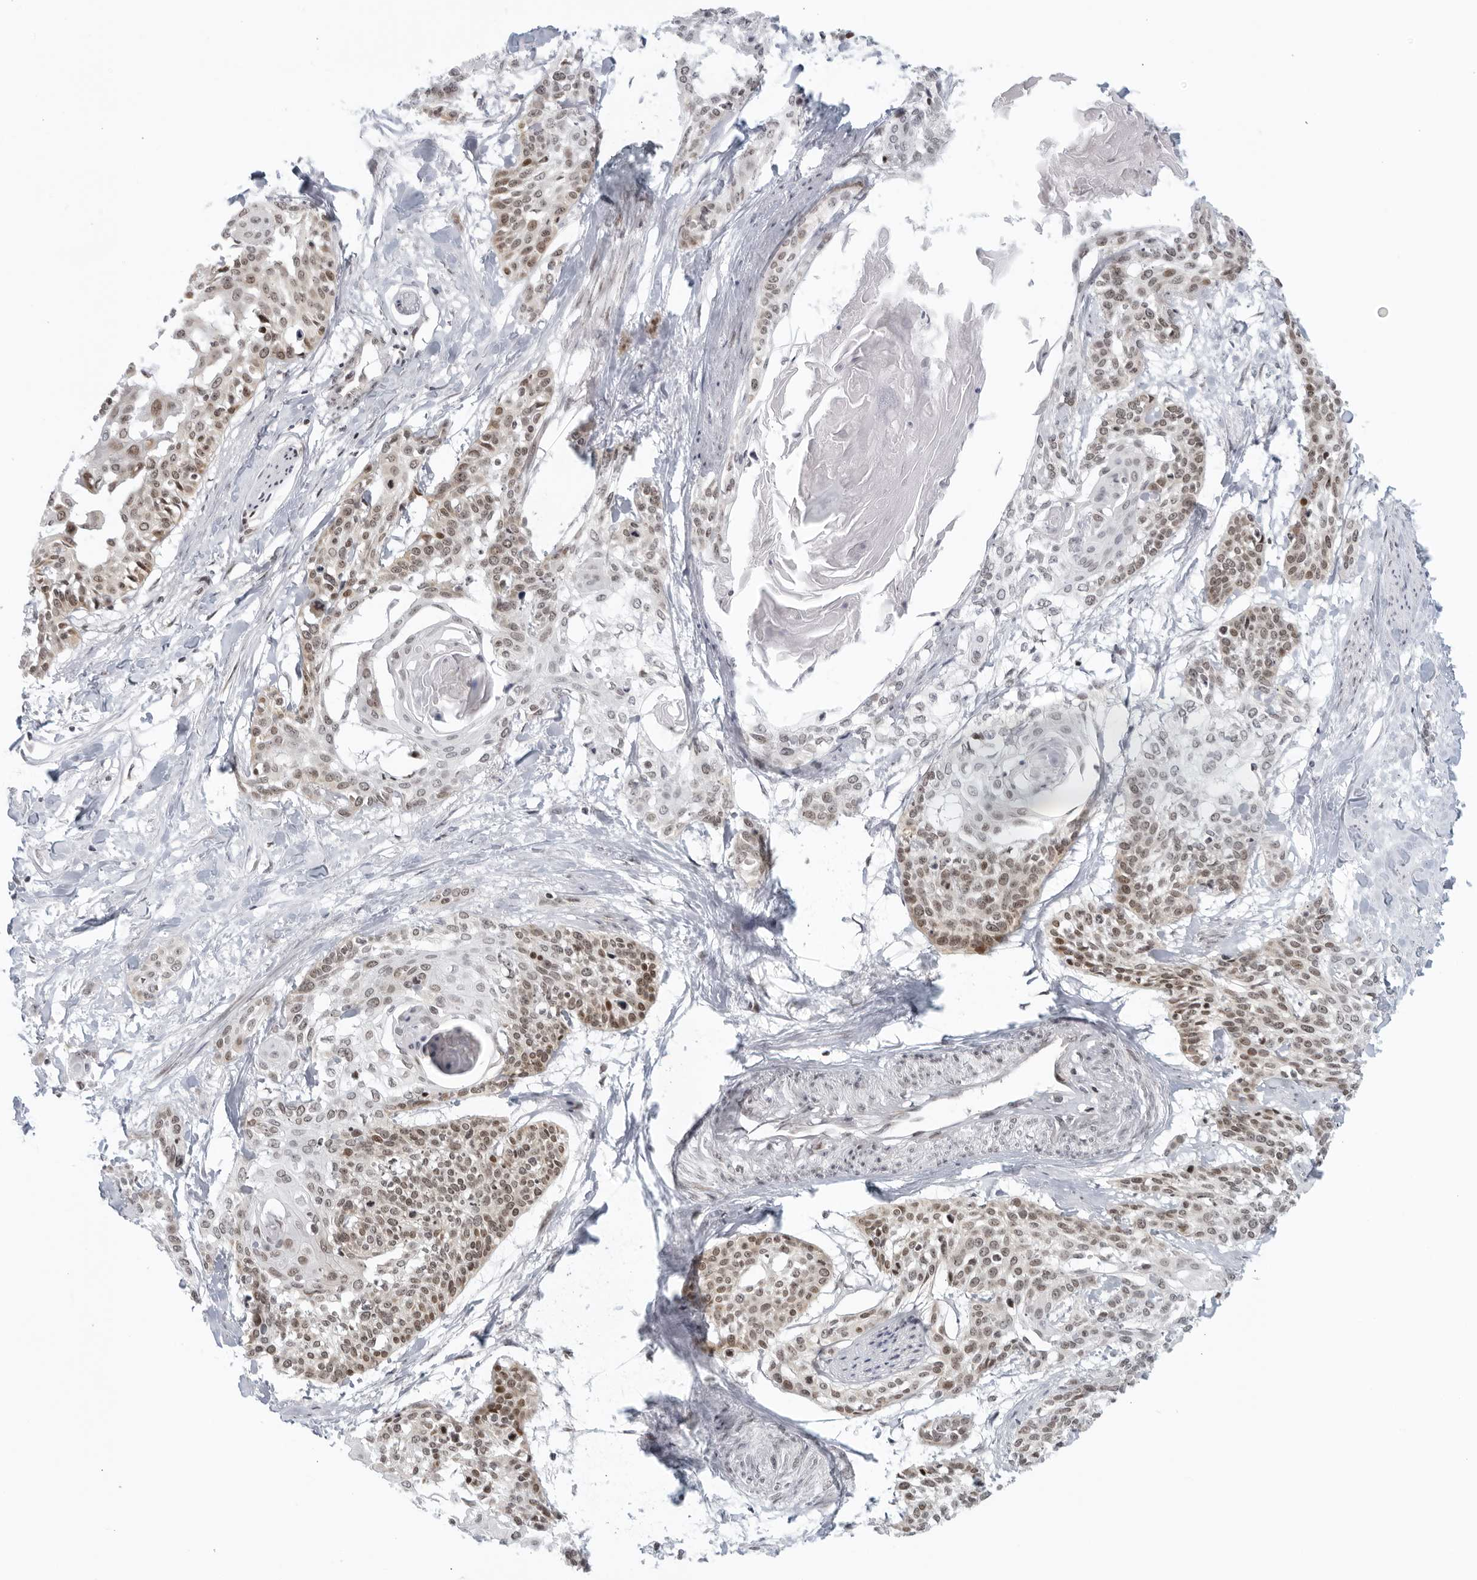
{"staining": {"intensity": "weak", "quantity": "25%-75%", "location": "nuclear"}, "tissue": "cervical cancer", "cell_type": "Tumor cells", "image_type": "cancer", "snomed": [{"axis": "morphology", "description": "Squamous cell carcinoma, NOS"}, {"axis": "topography", "description": "Cervix"}], "caption": "This is an image of immunohistochemistry (IHC) staining of cervical cancer, which shows weak positivity in the nuclear of tumor cells.", "gene": "RAB11FIP3", "patient": {"sex": "female", "age": 57}}